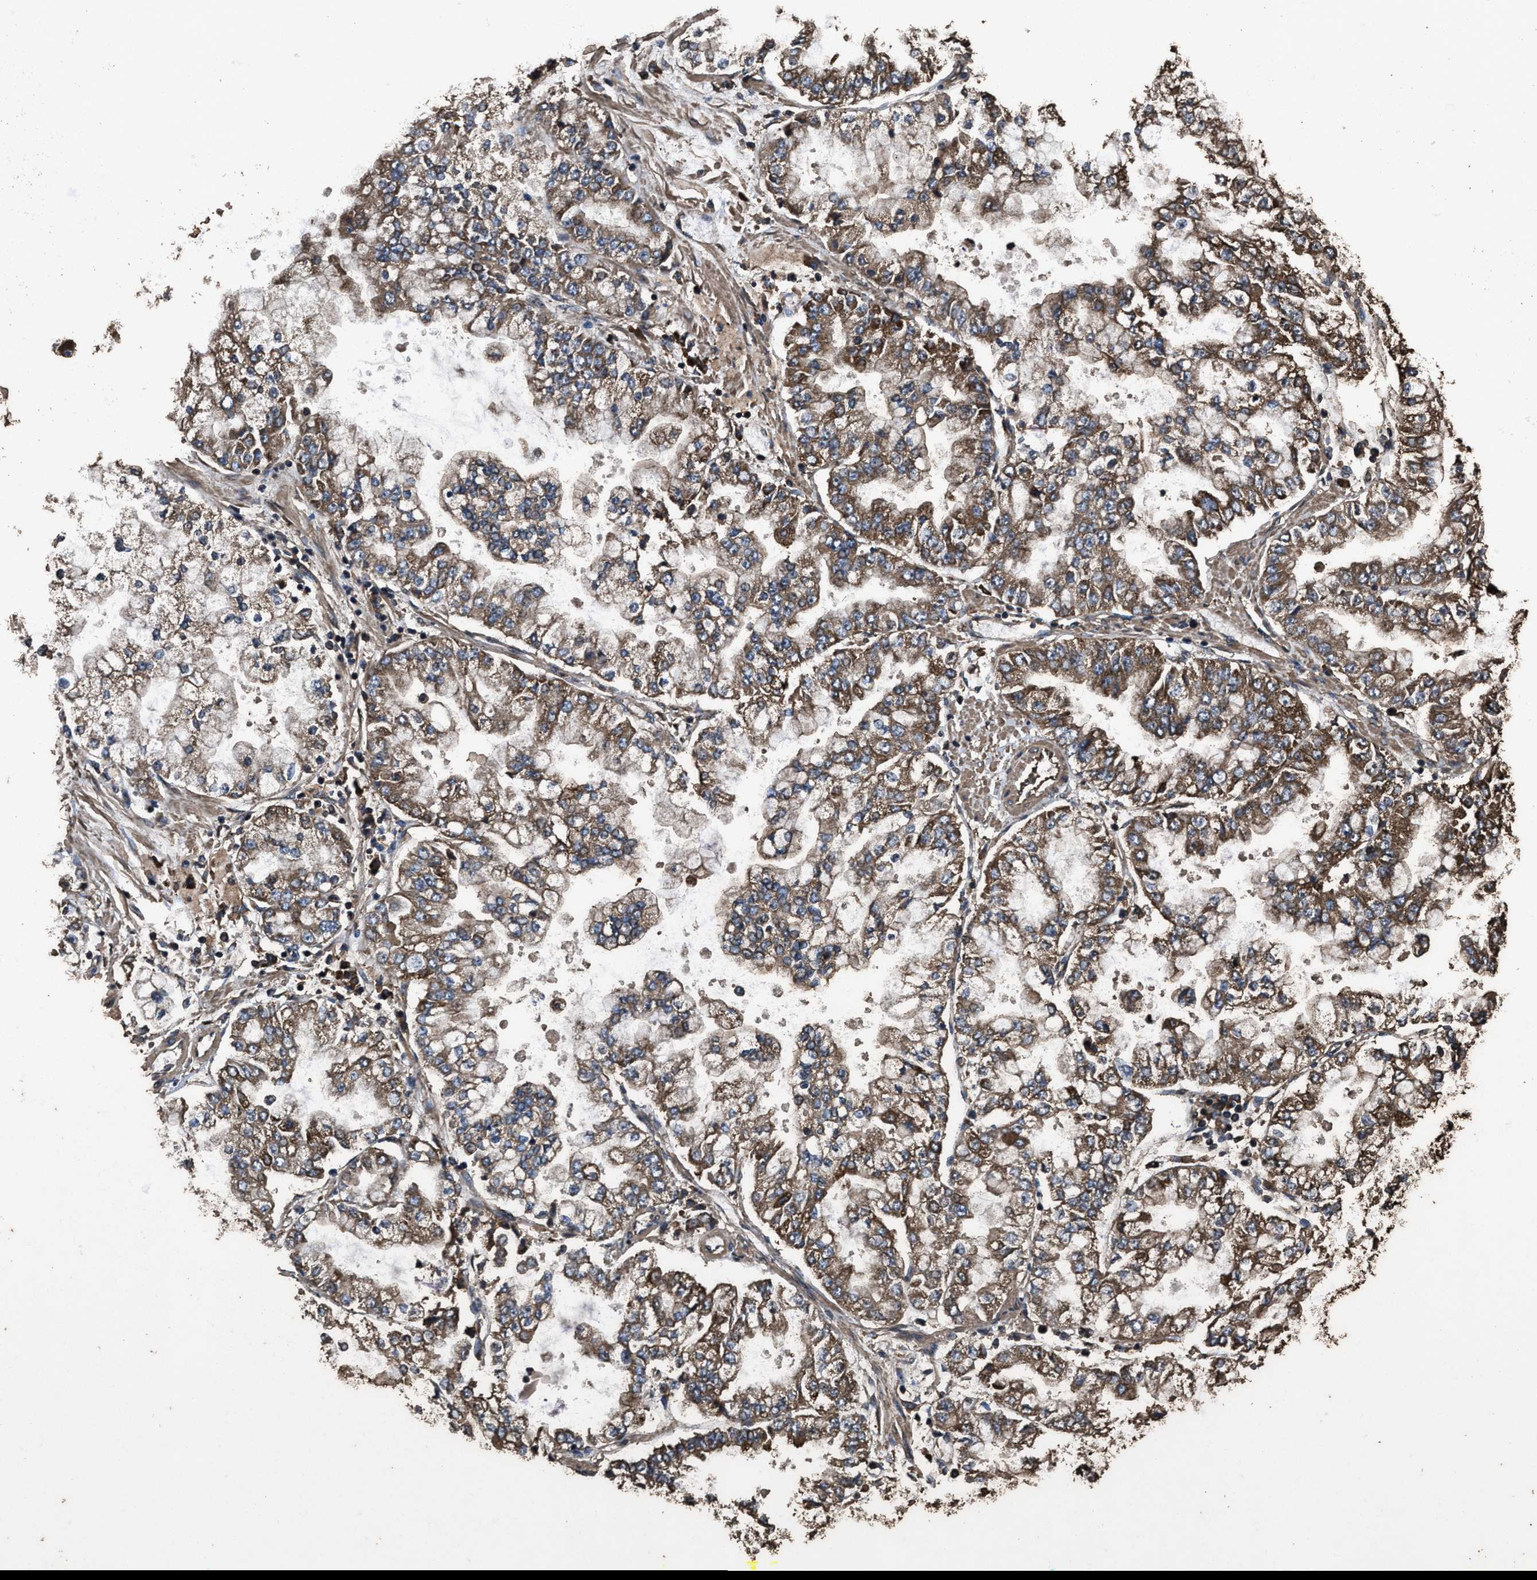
{"staining": {"intensity": "moderate", "quantity": ">75%", "location": "cytoplasmic/membranous"}, "tissue": "stomach cancer", "cell_type": "Tumor cells", "image_type": "cancer", "snomed": [{"axis": "morphology", "description": "Adenocarcinoma, NOS"}, {"axis": "topography", "description": "Stomach"}], "caption": "Adenocarcinoma (stomach) stained with a brown dye reveals moderate cytoplasmic/membranous positive expression in about >75% of tumor cells.", "gene": "ZMYND19", "patient": {"sex": "male", "age": 76}}